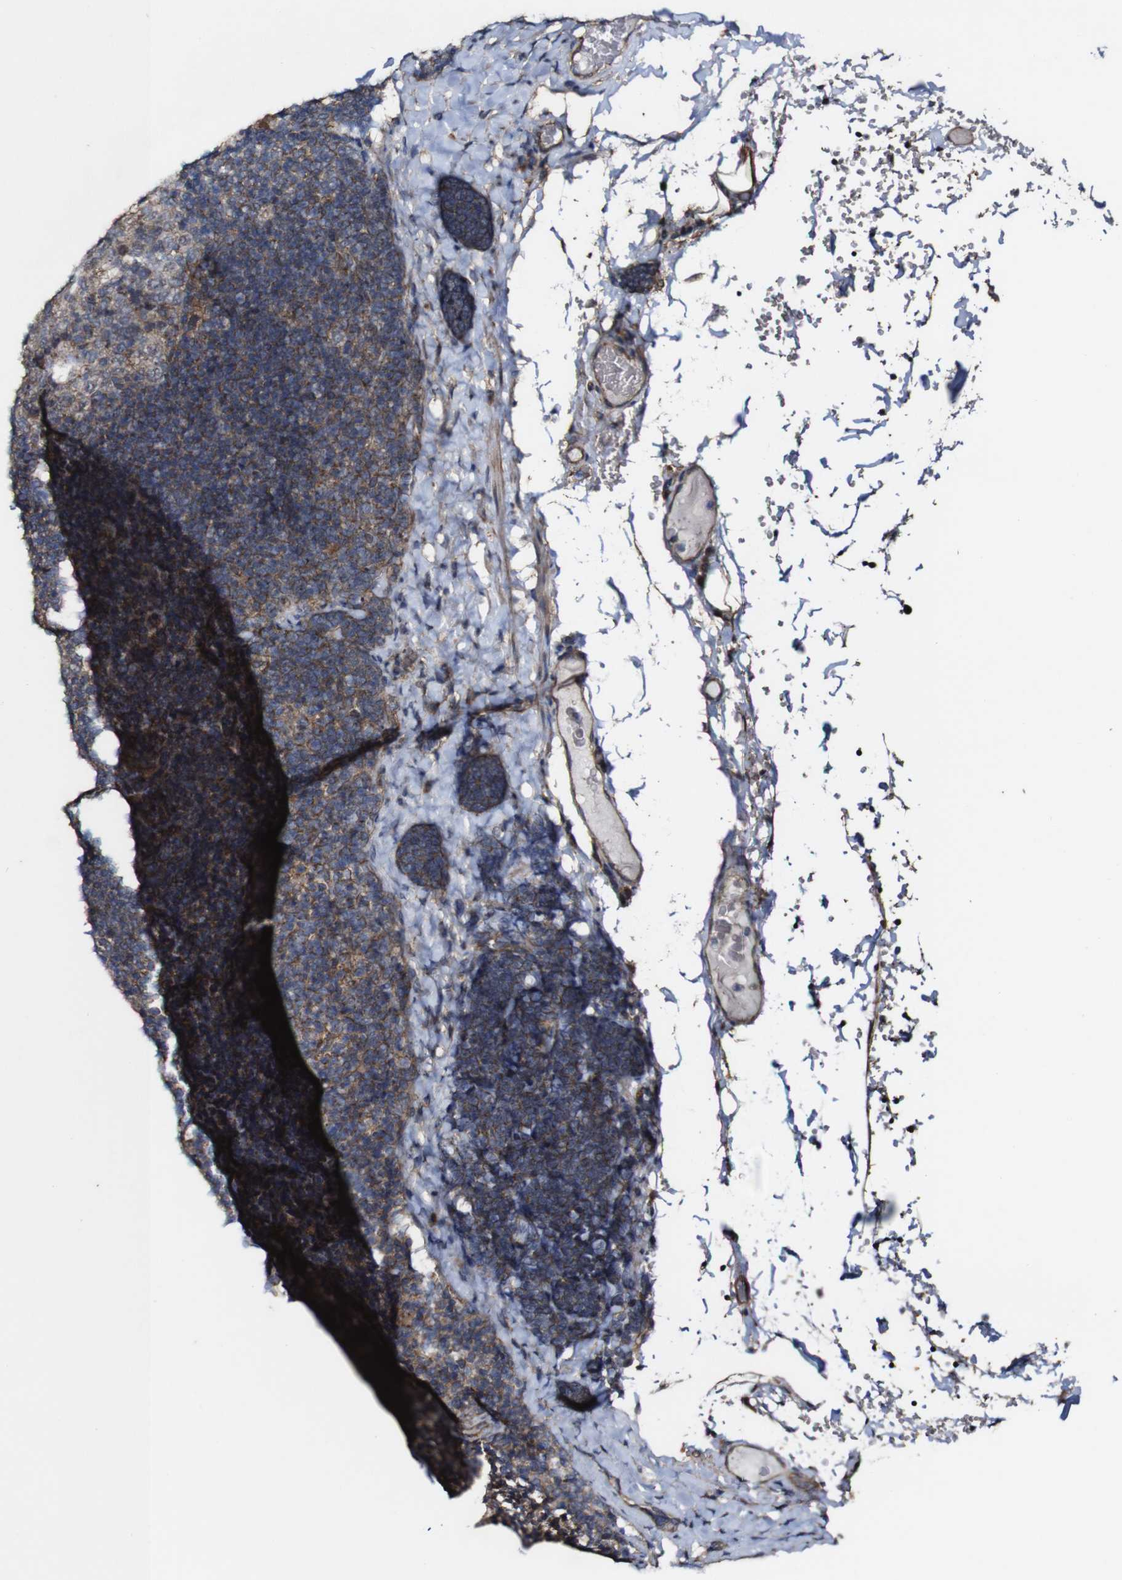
{"staining": {"intensity": "moderate", "quantity": "25%-75%", "location": "cytoplasmic/membranous"}, "tissue": "lymph node", "cell_type": "Germinal center cells", "image_type": "normal", "snomed": [{"axis": "morphology", "description": "Normal tissue, NOS"}, {"axis": "topography", "description": "Lymph node"}], "caption": "The photomicrograph demonstrates immunohistochemical staining of normal lymph node. There is moderate cytoplasmic/membranous positivity is seen in approximately 25%-75% of germinal center cells.", "gene": "BTN3A3", "patient": {"sex": "female", "age": 14}}